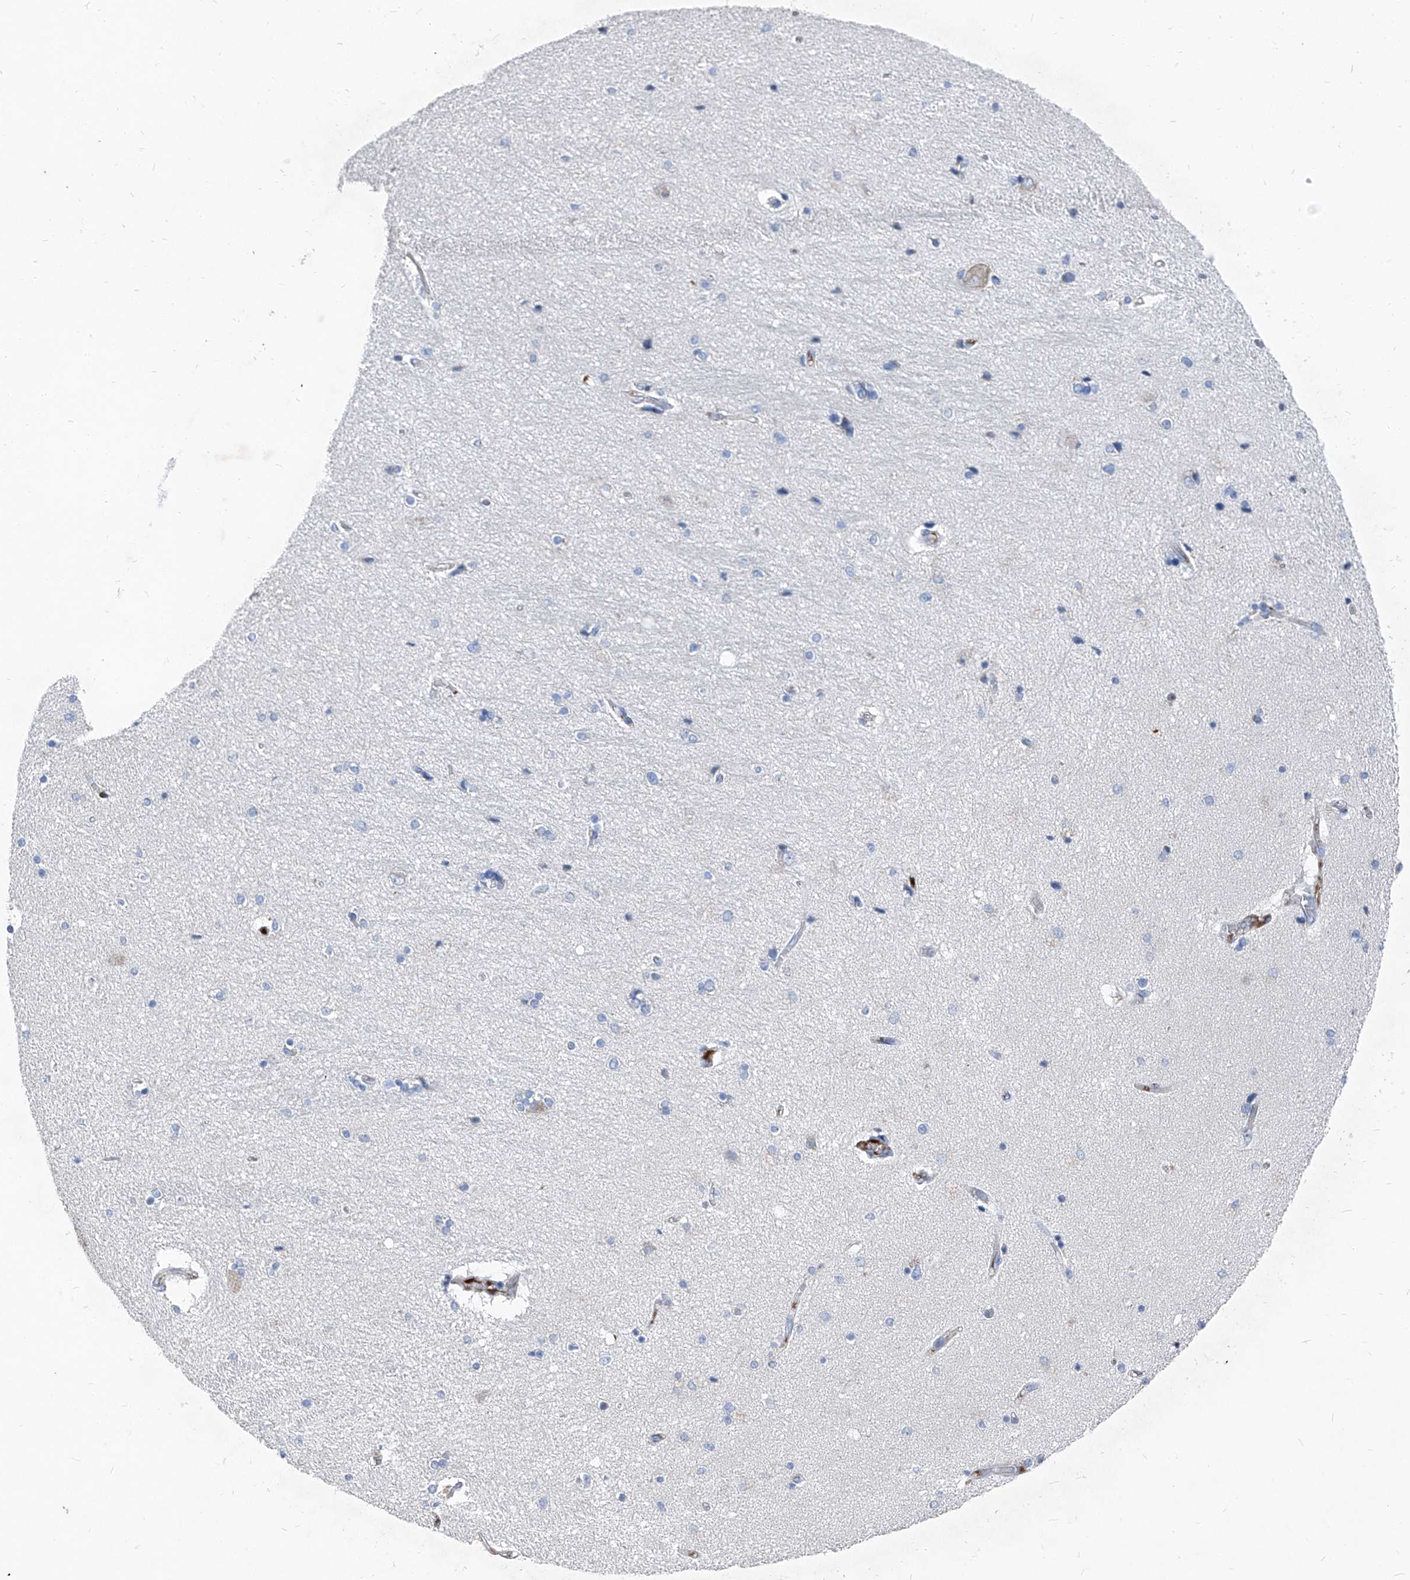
{"staining": {"intensity": "negative", "quantity": "none", "location": "none"}, "tissue": "hippocampus", "cell_type": "Glial cells", "image_type": "normal", "snomed": [{"axis": "morphology", "description": "Normal tissue, NOS"}, {"axis": "topography", "description": "Hippocampus"}], "caption": "A histopathology image of human hippocampus is negative for staining in glial cells. Nuclei are stained in blue.", "gene": "IFI27", "patient": {"sex": "female", "age": 54}}